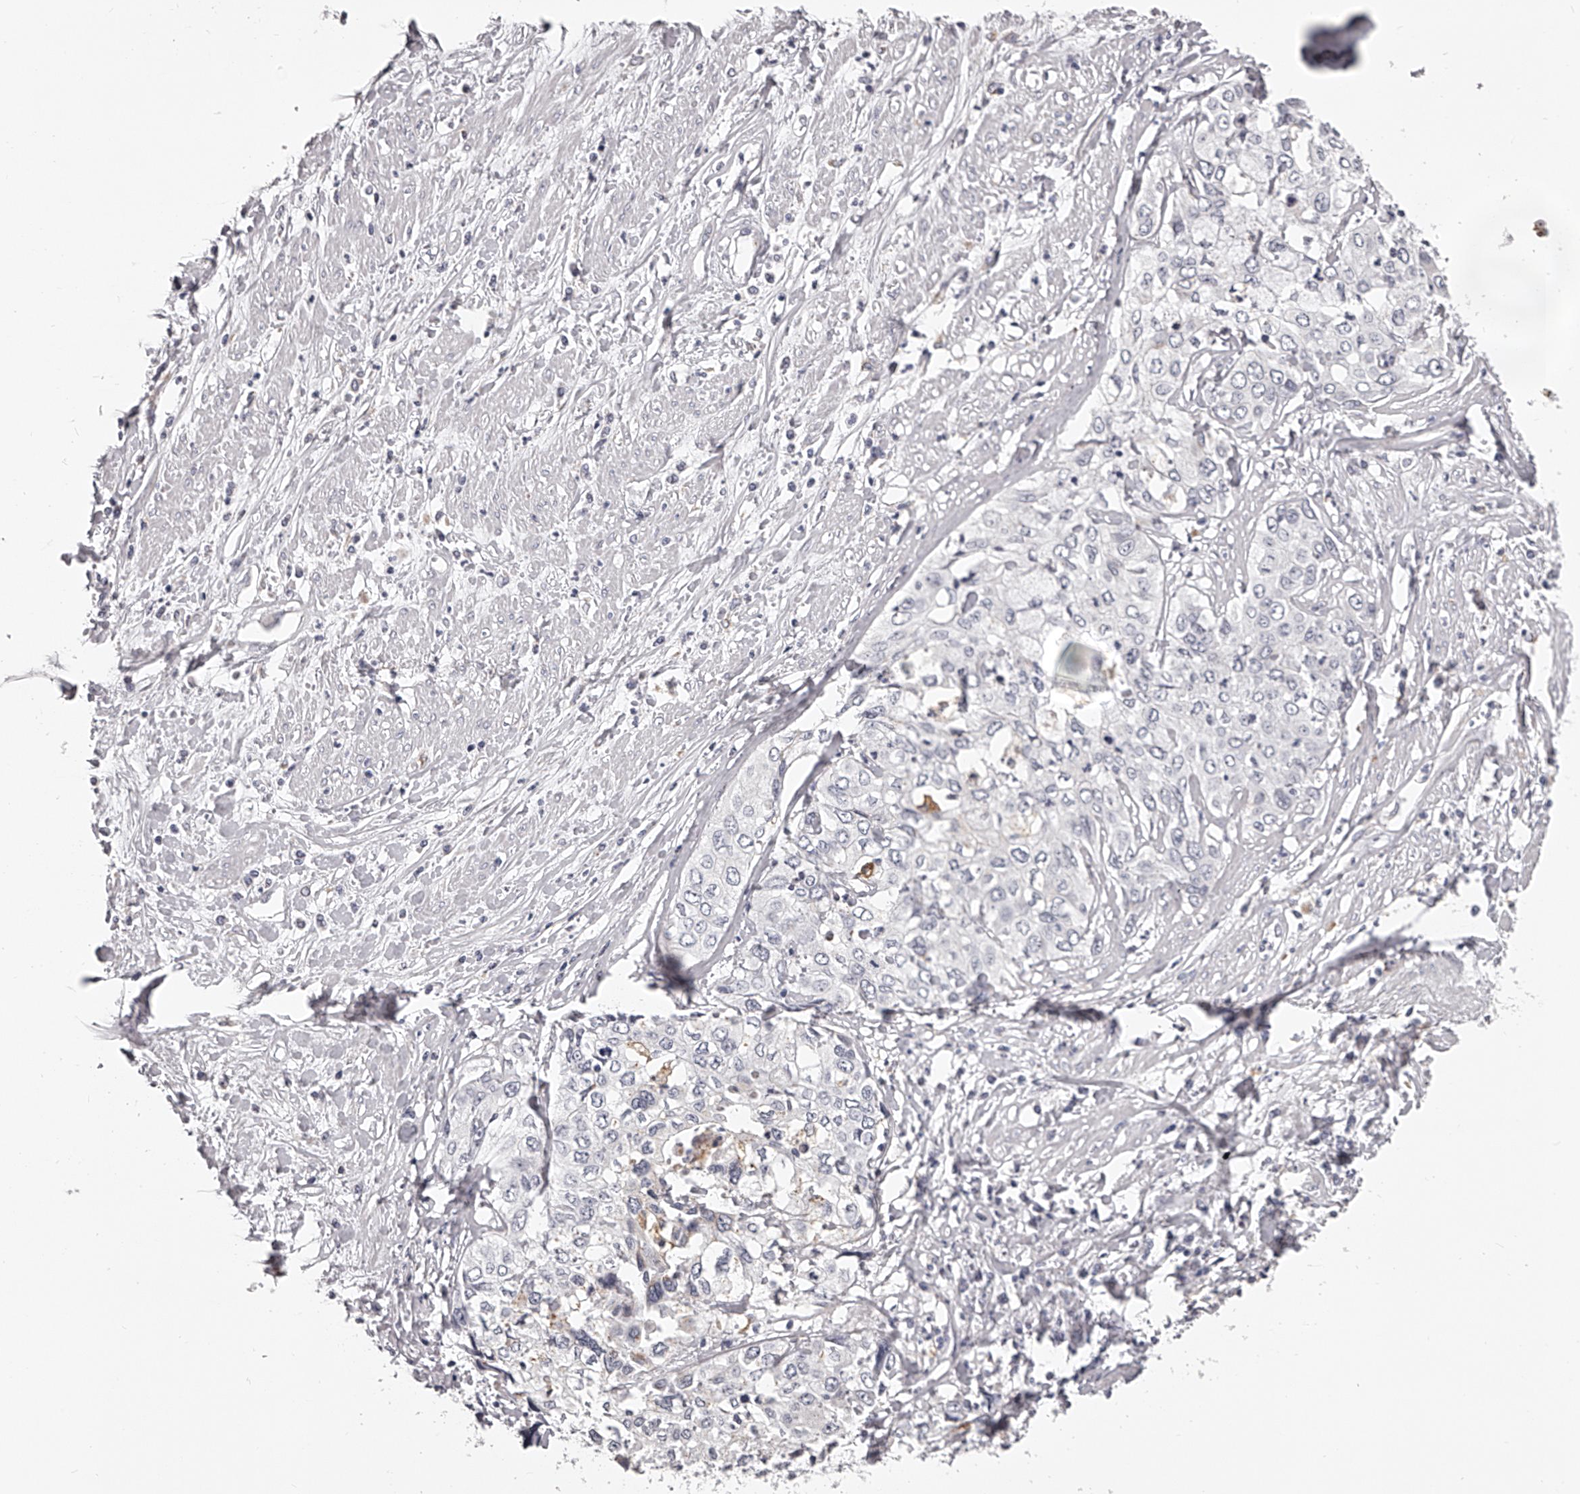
{"staining": {"intensity": "negative", "quantity": "none", "location": "none"}, "tissue": "cervical cancer", "cell_type": "Tumor cells", "image_type": "cancer", "snomed": [{"axis": "morphology", "description": "Squamous cell carcinoma, NOS"}, {"axis": "topography", "description": "Cervix"}], "caption": "This image is of cervical cancer stained with immunohistochemistry to label a protein in brown with the nuclei are counter-stained blue. There is no staining in tumor cells.", "gene": "DMRT1", "patient": {"sex": "female", "age": 31}}